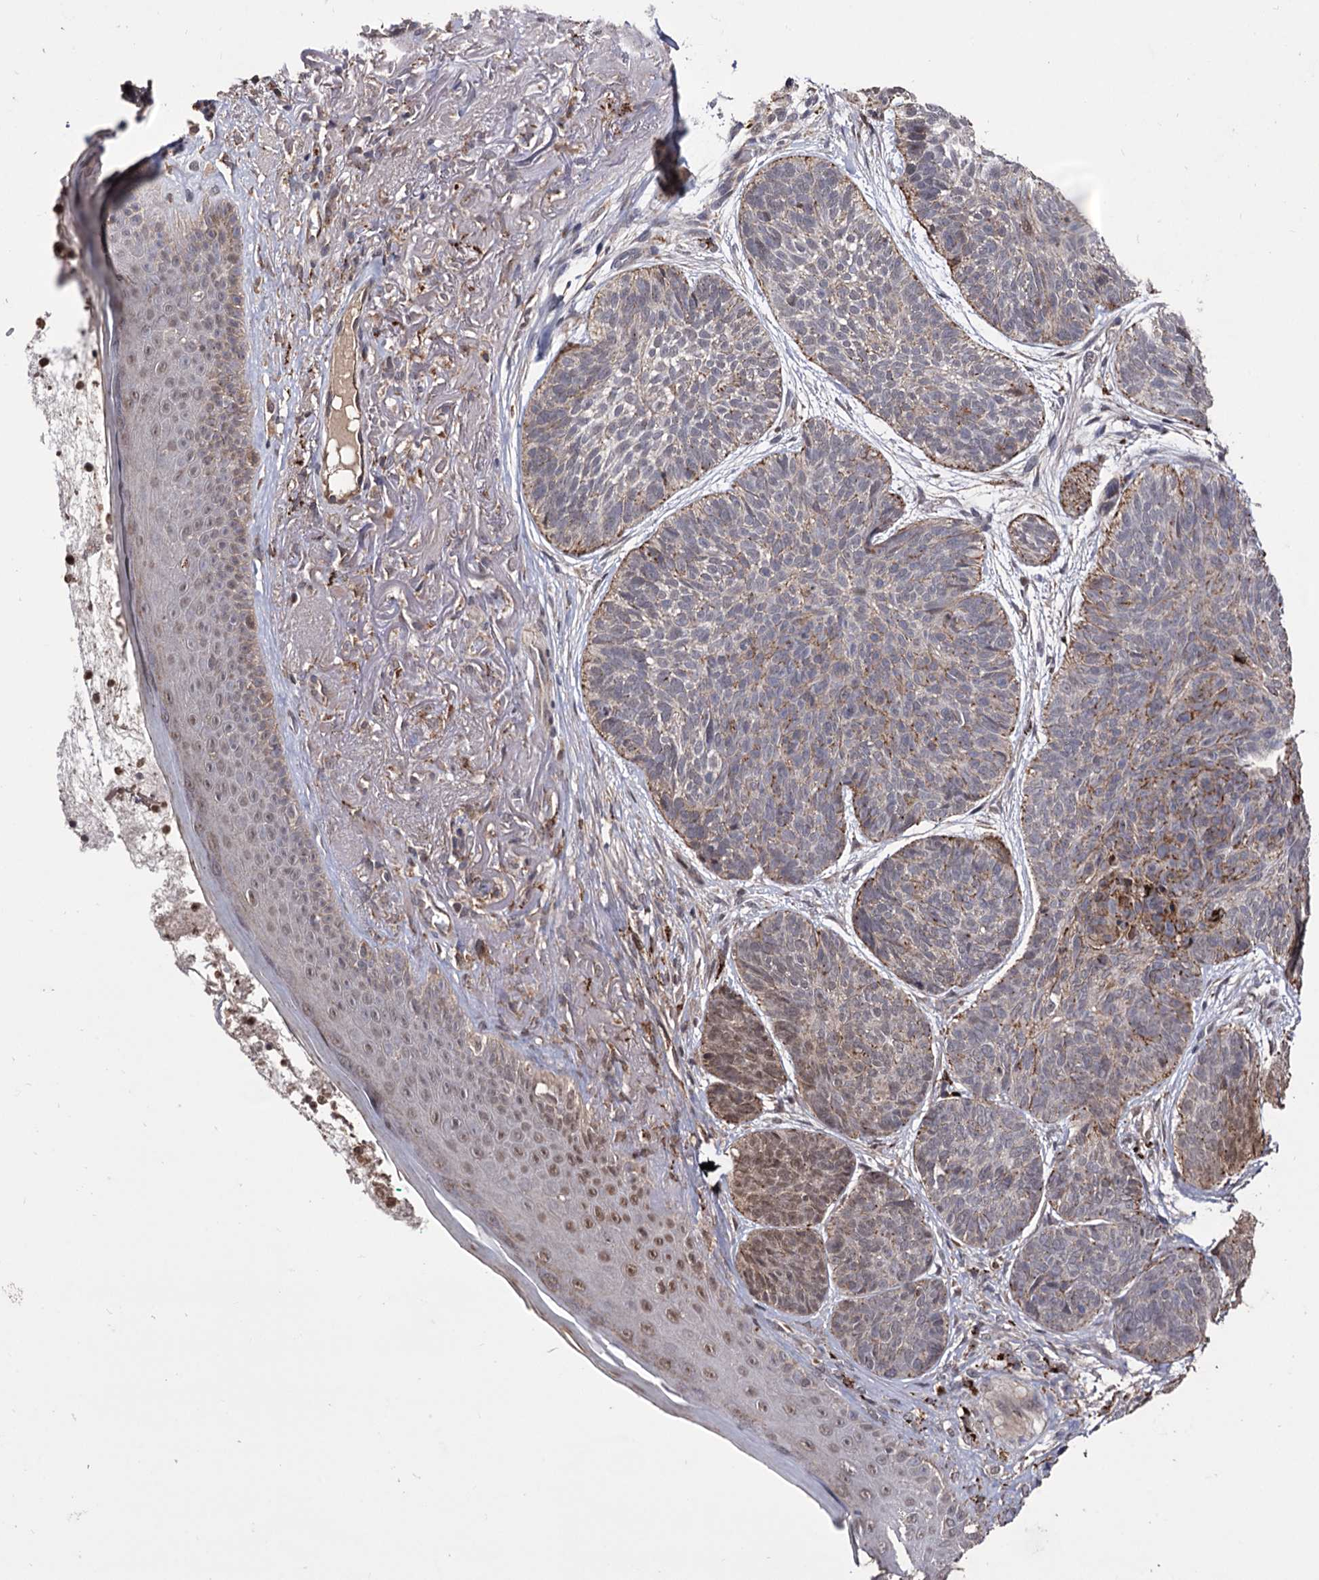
{"staining": {"intensity": "moderate", "quantity": "<25%", "location": "cytoplasmic/membranous"}, "tissue": "skin cancer", "cell_type": "Tumor cells", "image_type": "cancer", "snomed": [{"axis": "morphology", "description": "Normal tissue, NOS"}, {"axis": "morphology", "description": "Basal cell carcinoma"}, {"axis": "topography", "description": "Skin"}], "caption": "Moderate cytoplasmic/membranous protein positivity is seen in approximately <25% of tumor cells in basal cell carcinoma (skin).", "gene": "MICAL2", "patient": {"sex": "male", "age": 66}}